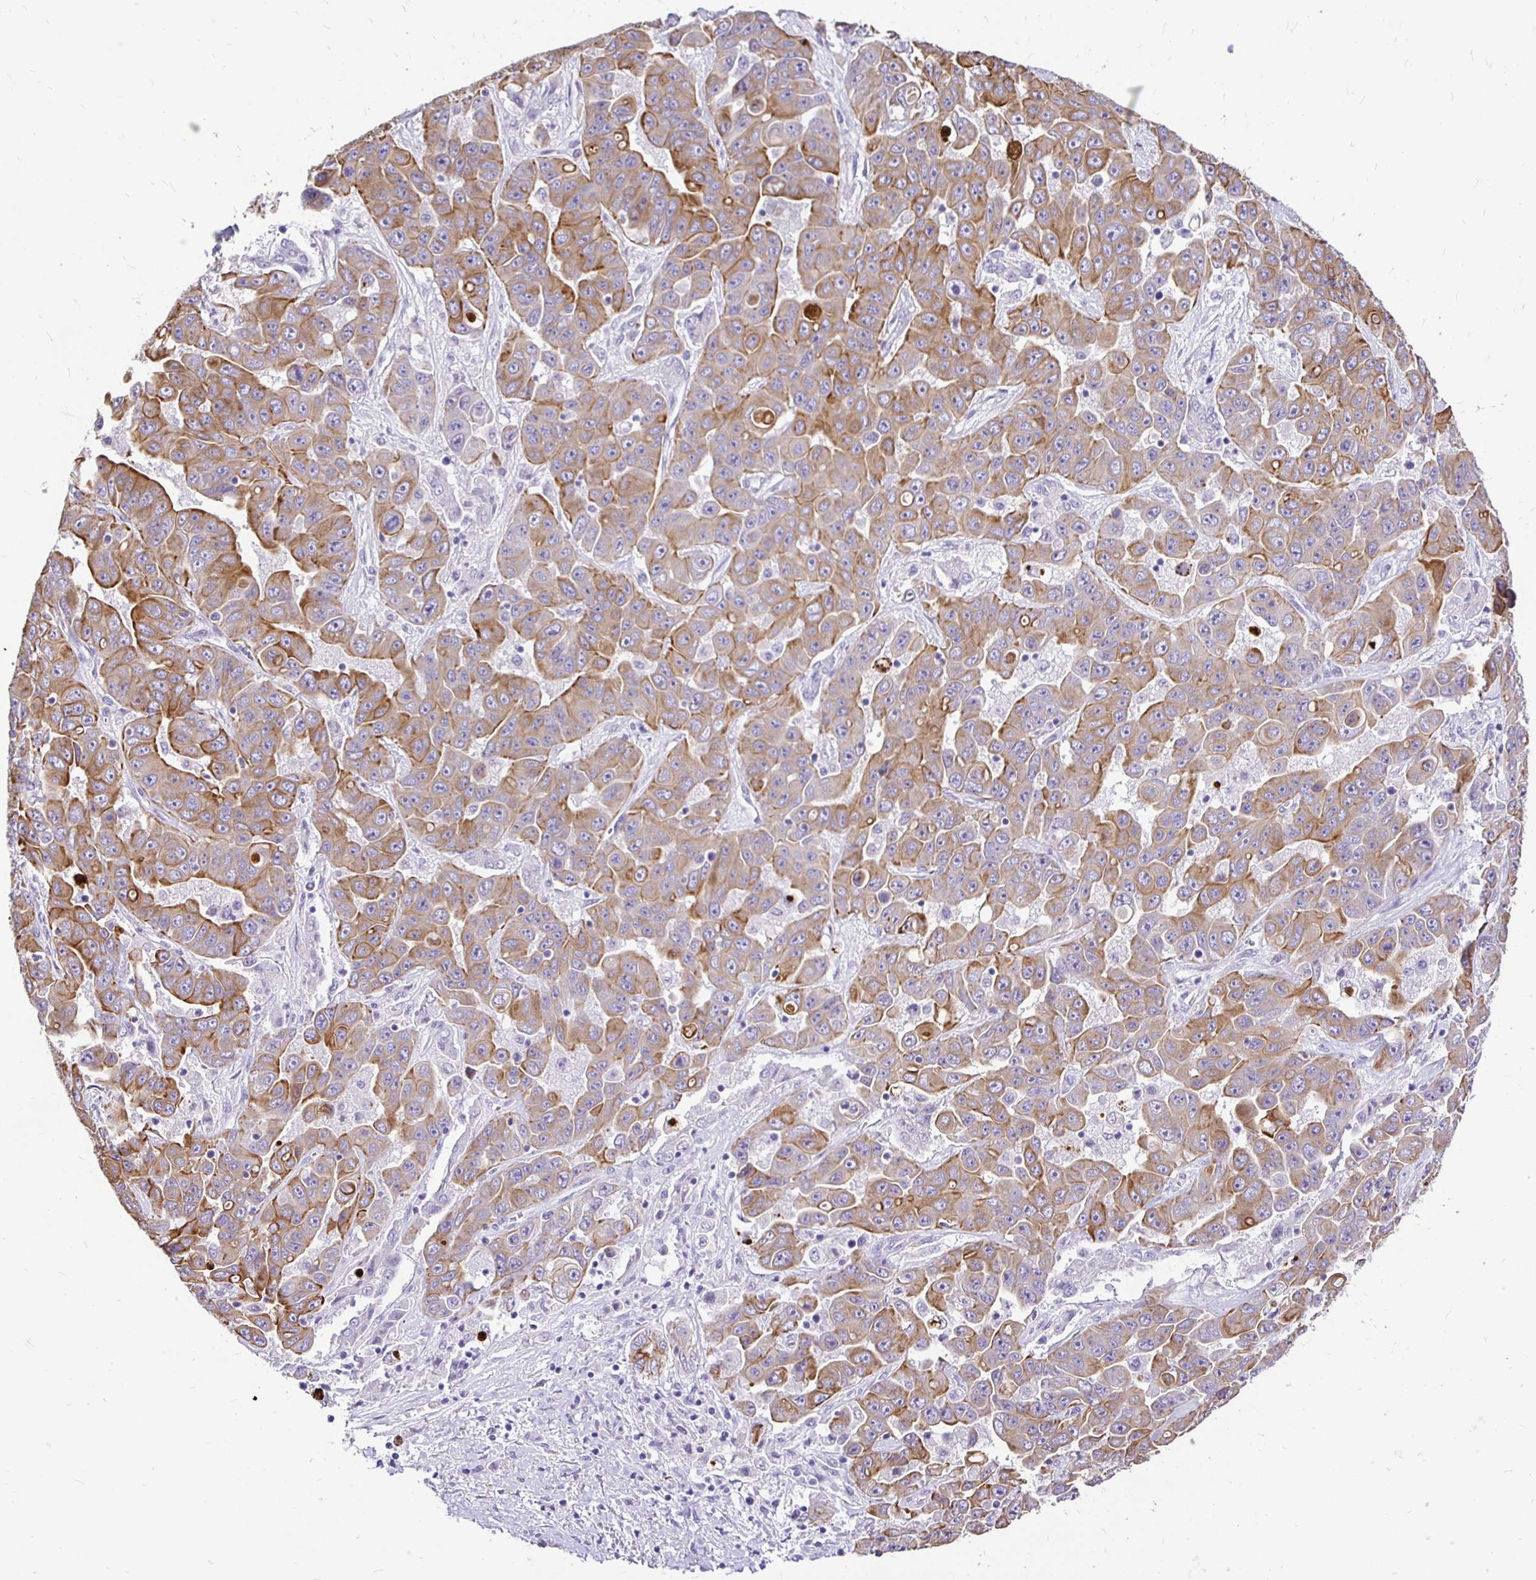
{"staining": {"intensity": "moderate", "quantity": ">75%", "location": "cytoplasmic/membranous"}, "tissue": "liver cancer", "cell_type": "Tumor cells", "image_type": "cancer", "snomed": [{"axis": "morphology", "description": "Cholangiocarcinoma"}, {"axis": "topography", "description": "Liver"}], "caption": "This photomicrograph exhibits liver cholangiocarcinoma stained with IHC to label a protein in brown. The cytoplasmic/membranous of tumor cells show moderate positivity for the protein. Nuclei are counter-stained blue.", "gene": "TAF1D", "patient": {"sex": "female", "age": 52}}